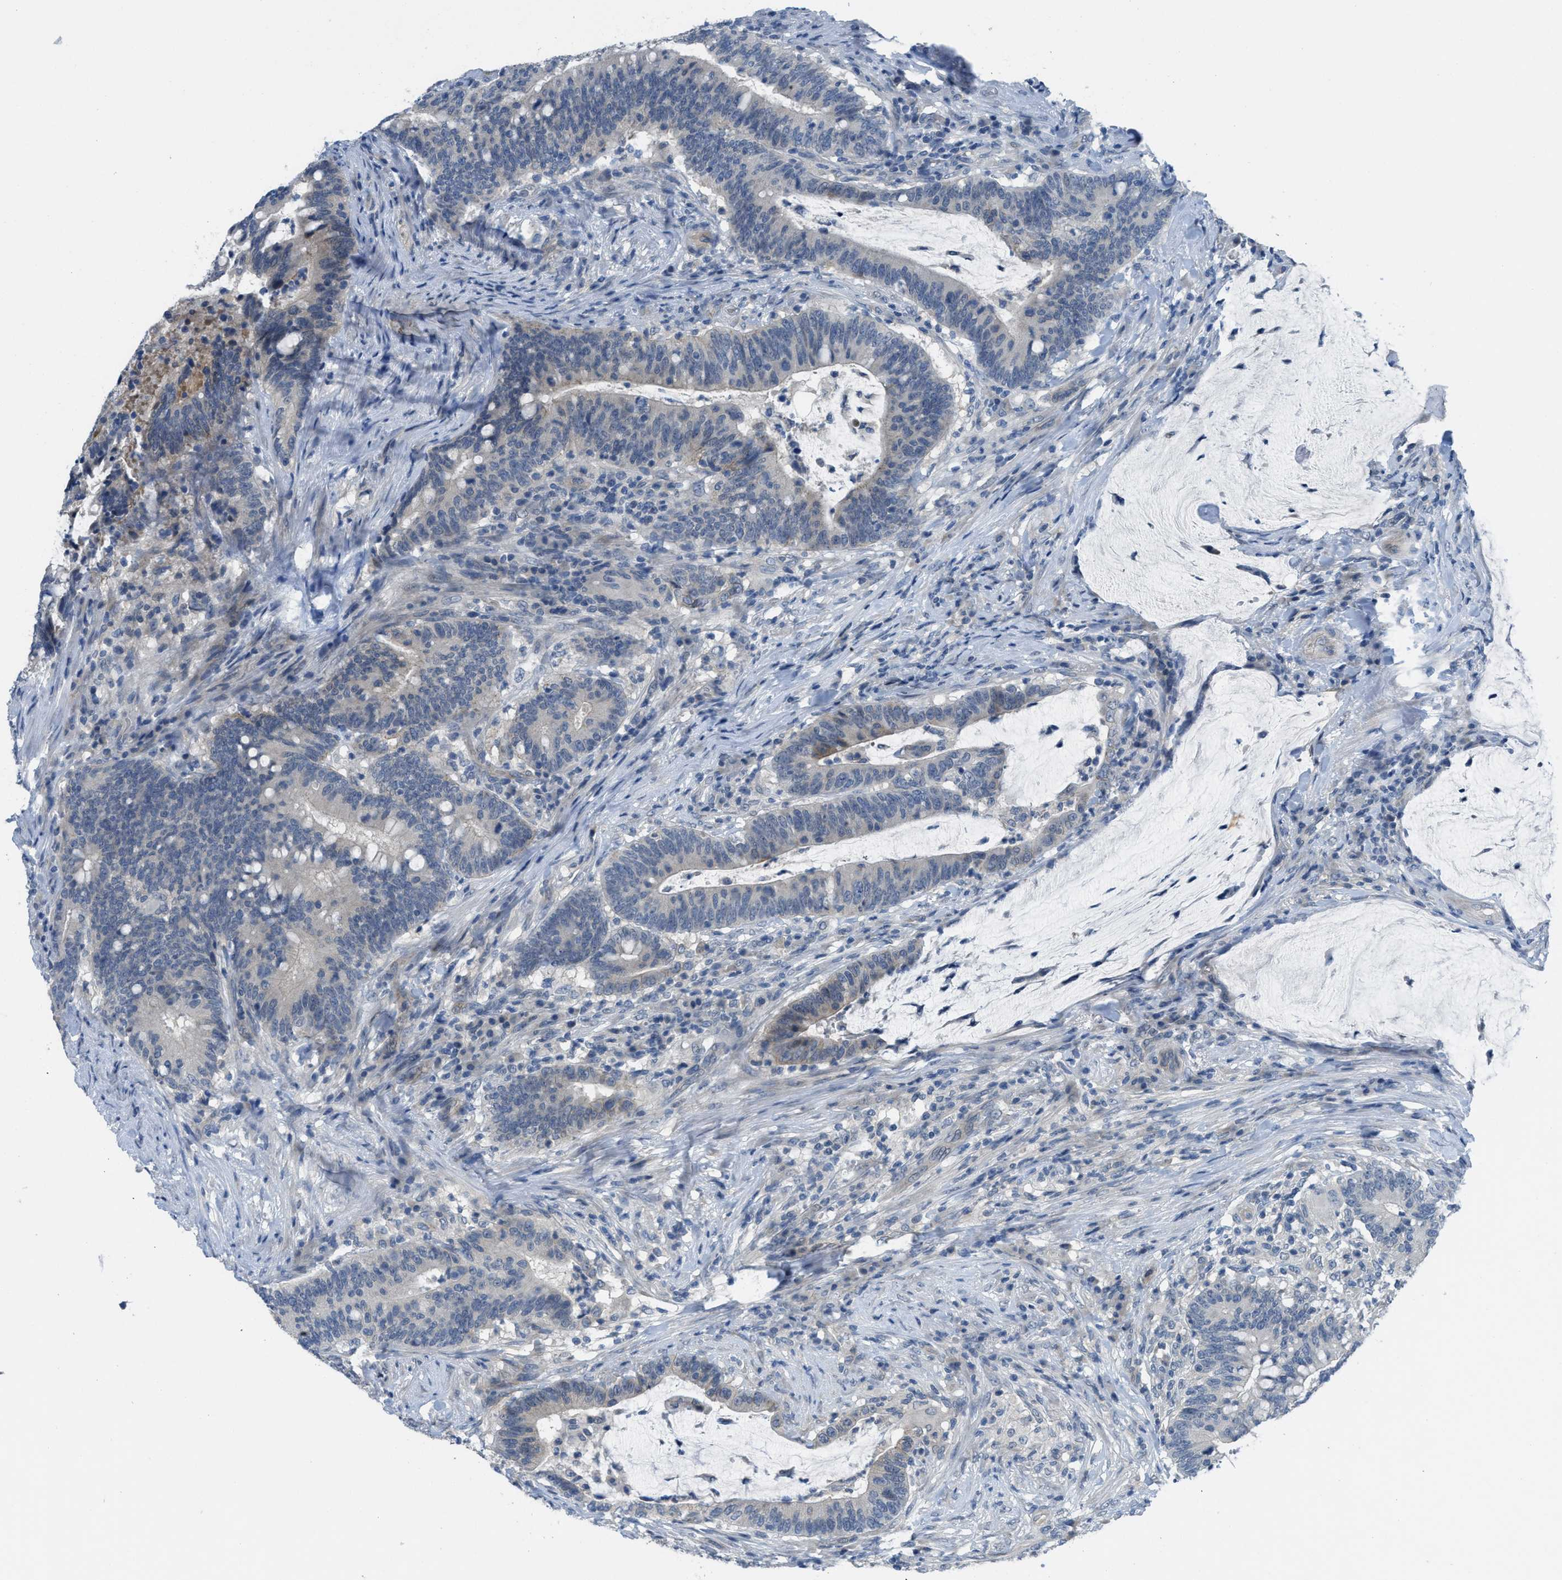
{"staining": {"intensity": "negative", "quantity": "none", "location": "none"}, "tissue": "colorectal cancer", "cell_type": "Tumor cells", "image_type": "cancer", "snomed": [{"axis": "morphology", "description": "Normal tissue, NOS"}, {"axis": "morphology", "description": "Adenocarcinoma, NOS"}, {"axis": "topography", "description": "Colon"}], "caption": "Tumor cells show no significant expression in adenocarcinoma (colorectal).", "gene": "TNFAIP1", "patient": {"sex": "female", "age": 66}}